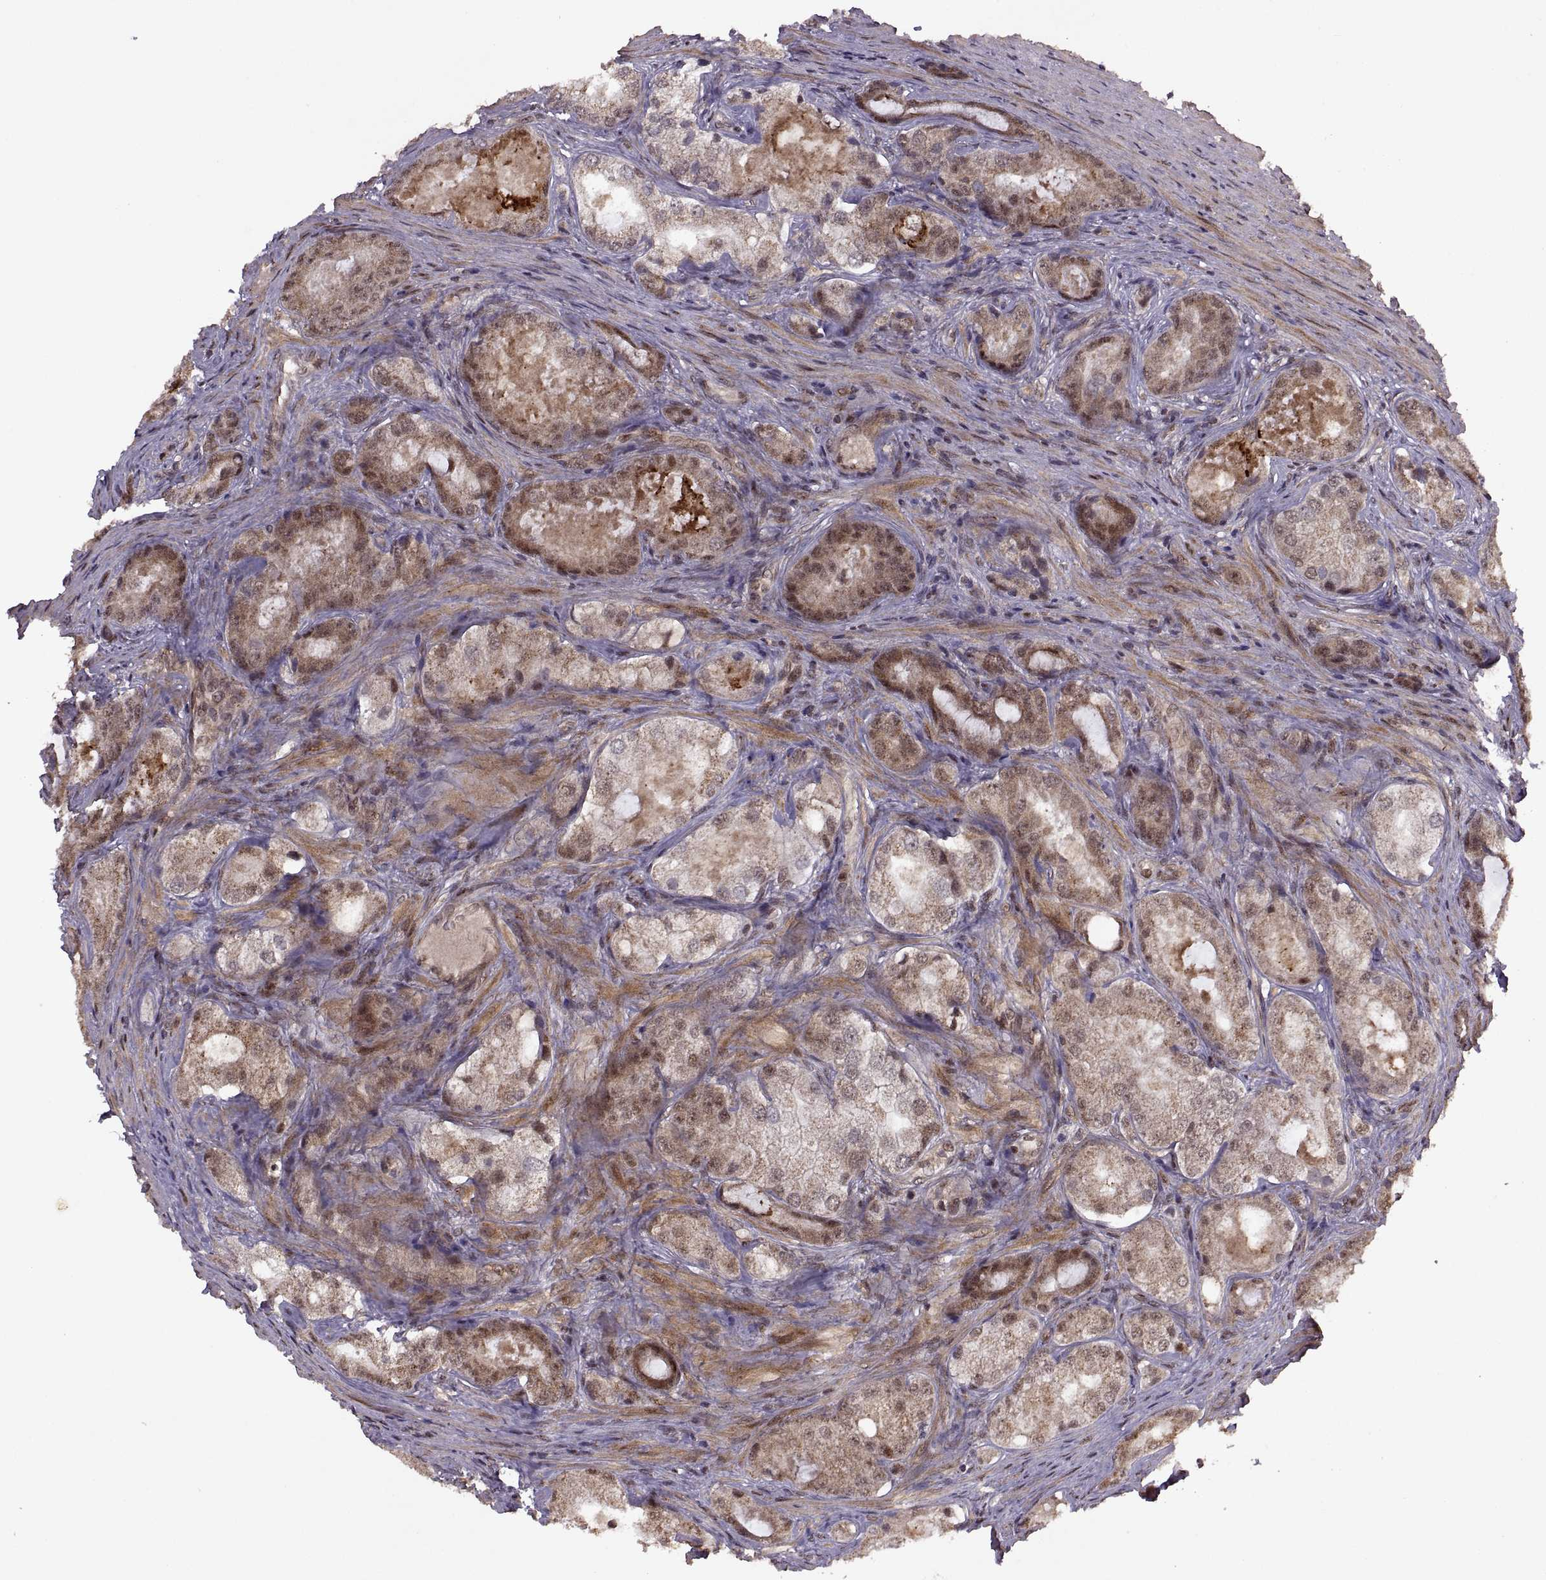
{"staining": {"intensity": "weak", "quantity": ">75%", "location": "cytoplasmic/membranous,nuclear"}, "tissue": "prostate cancer", "cell_type": "Tumor cells", "image_type": "cancer", "snomed": [{"axis": "morphology", "description": "Adenocarcinoma, Low grade"}, {"axis": "topography", "description": "Prostate"}], "caption": "Adenocarcinoma (low-grade) (prostate) was stained to show a protein in brown. There is low levels of weak cytoplasmic/membranous and nuclear expression in approximately >75% of tumor cells.", "gene": "PTOV1", "patient": {"sex": "male", "age": 68}}